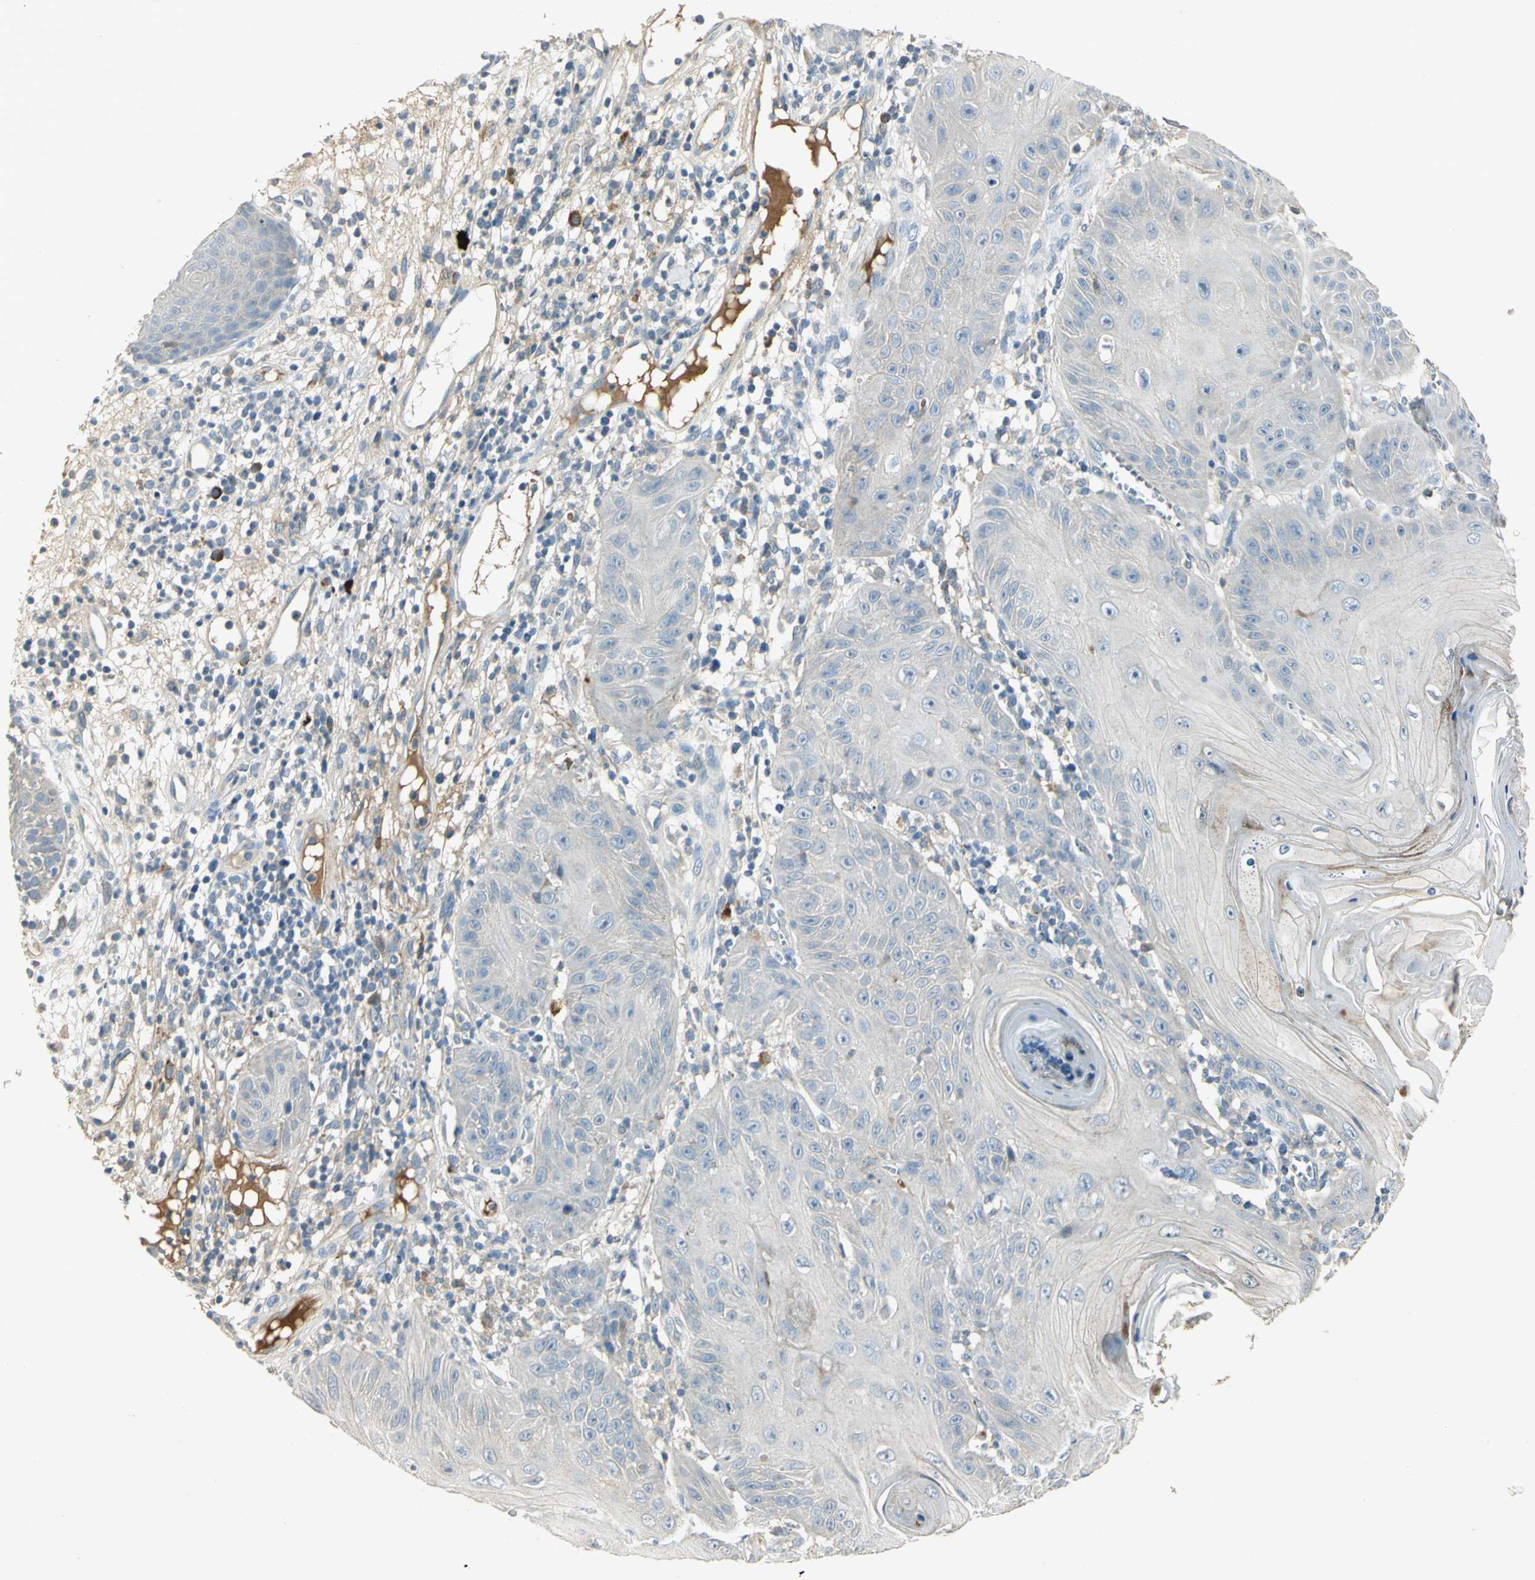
{"staining": {"intensity": "negative", "quantity": "none", "location": "none"}, "tissue": "skin cancer", "cell_type": "Tumor cells", "image_type": "cancer", "snomed": [{"axis": "morphology", "description": "Squamous cell carcinoma, NOS"}, {"axis": "topography", "description": "Skin"}], "caption": "This is a photomicrograph of IHC staining of skin squamous cell carcinoma, which shows no staining in tumor cells.", "gene": "PROC", "patient": {"sex": "female", "age": 78}}